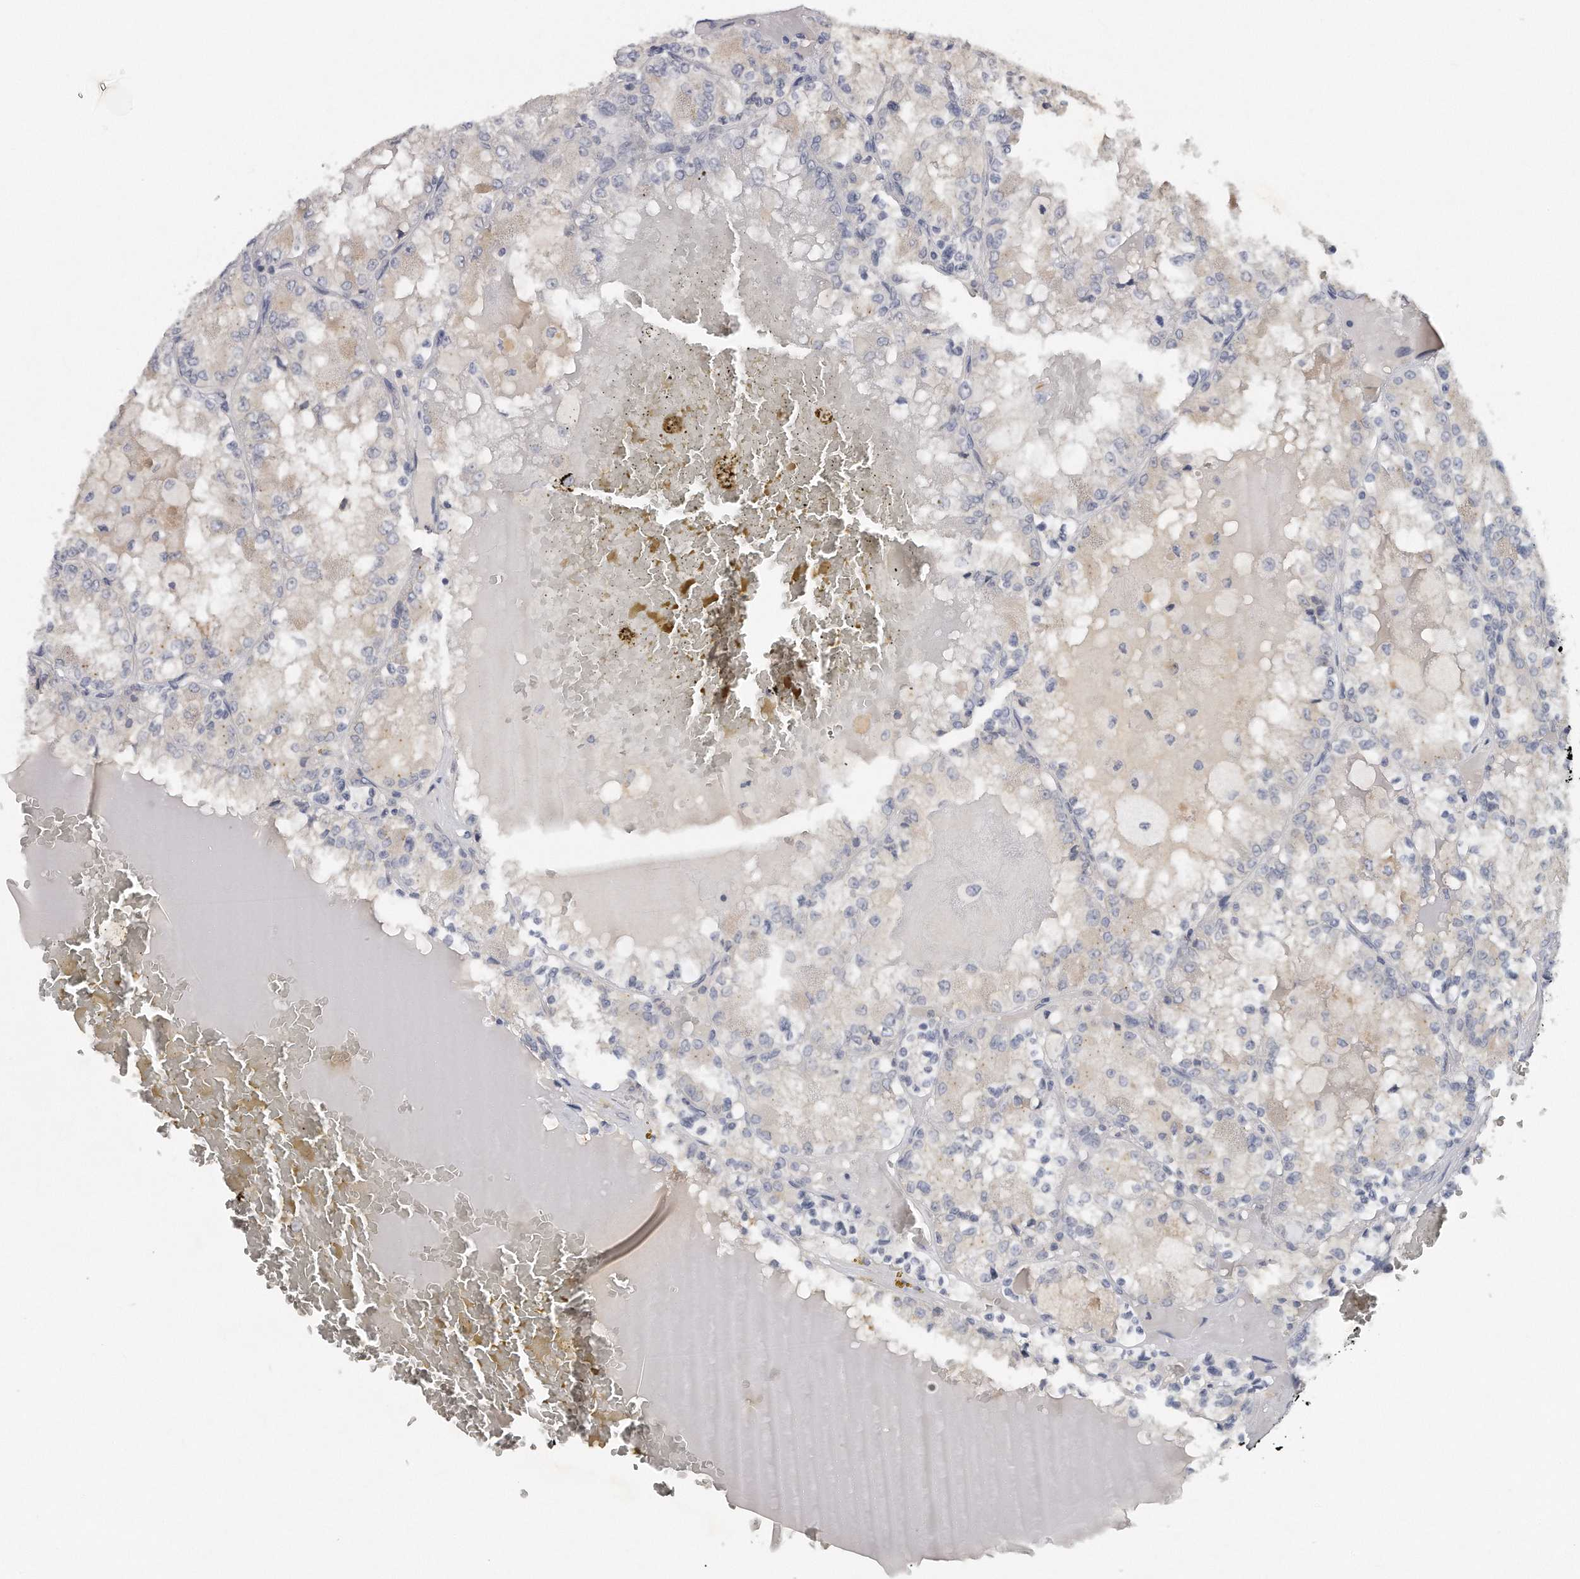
{"staining": {"intensity": "negative", "quantity": "none", "location": "none"}, "tissue": "renal cancer", "cell_type": "Tumor cells", "image_type": "cancer", "snomed": [{"axis": "morphology", "description": "Adenocarcinoma, NOS"}, {"axis": "topography", "description": "Kidney"}], "caption": "A photomicrograph of human adenocarcinoma (renal) is negative for staining in tumor cells.", "gene": "TRAPPC14", "patient": {"sex": "female", "age": 56}}